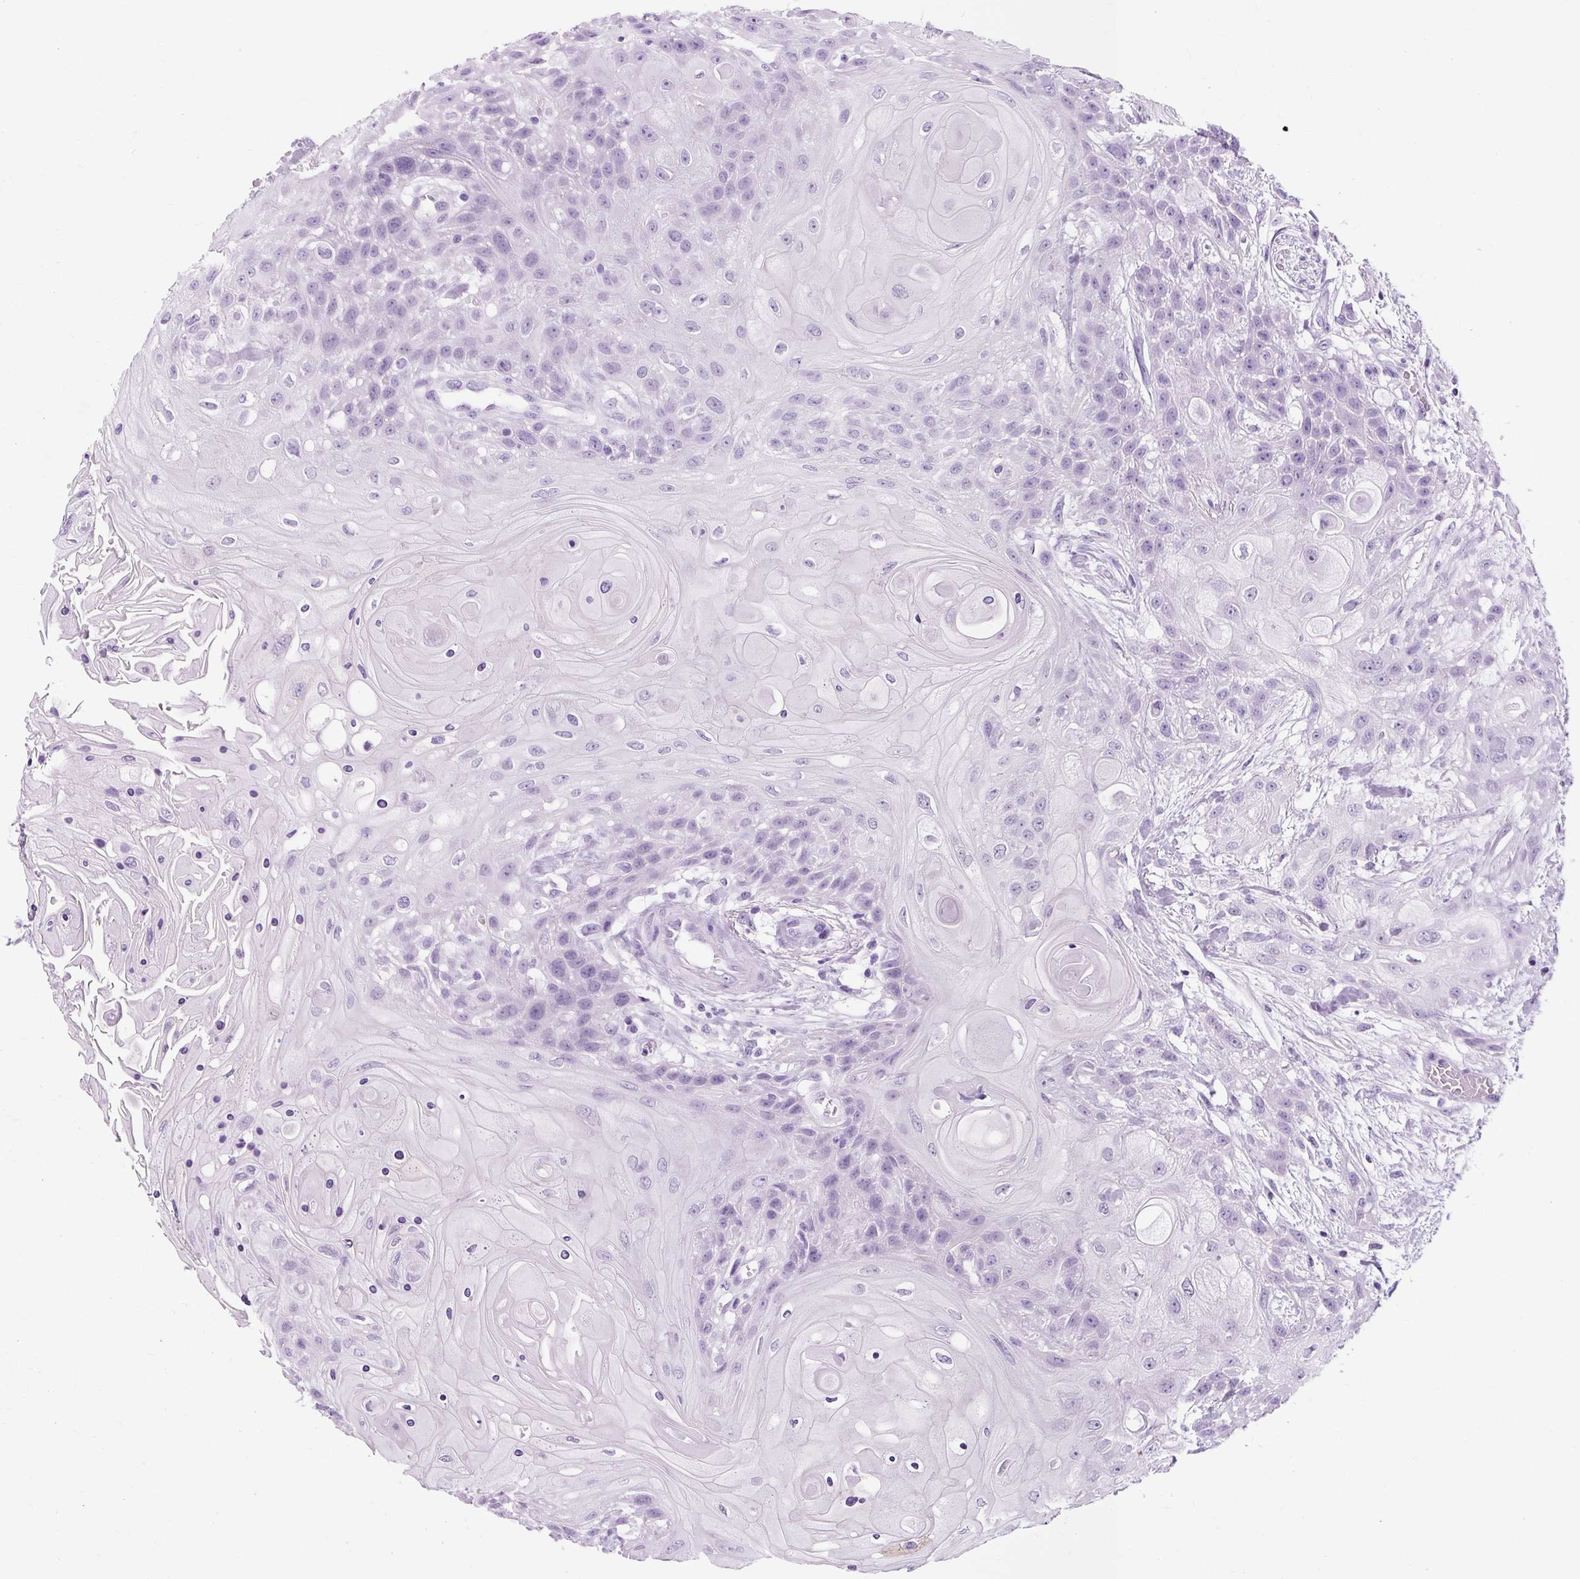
{"staining": {"intensity": "negative", "quantity": "none", "location": "none"}, "tissue": "head and neck cancer", "cell_type": "Tumor cells", "image_type": "cancer", "snomed": [{"axis": "morphology", "description": "Squamous cell carcinoma, NOS"}, {"axis": "topography", "description": "Head-Neck"}], "caption": "Immunohistochemical staining of human squamous cell carcinoma (head and neck) exhibits no significant staining in tumor cells. (DAB (3,3'-diaminobenzidine) IHC visualized using brightfield microscopy, high magnification).", "gene": "RYBP", "patient": {"sex": "female", "age": 43}}